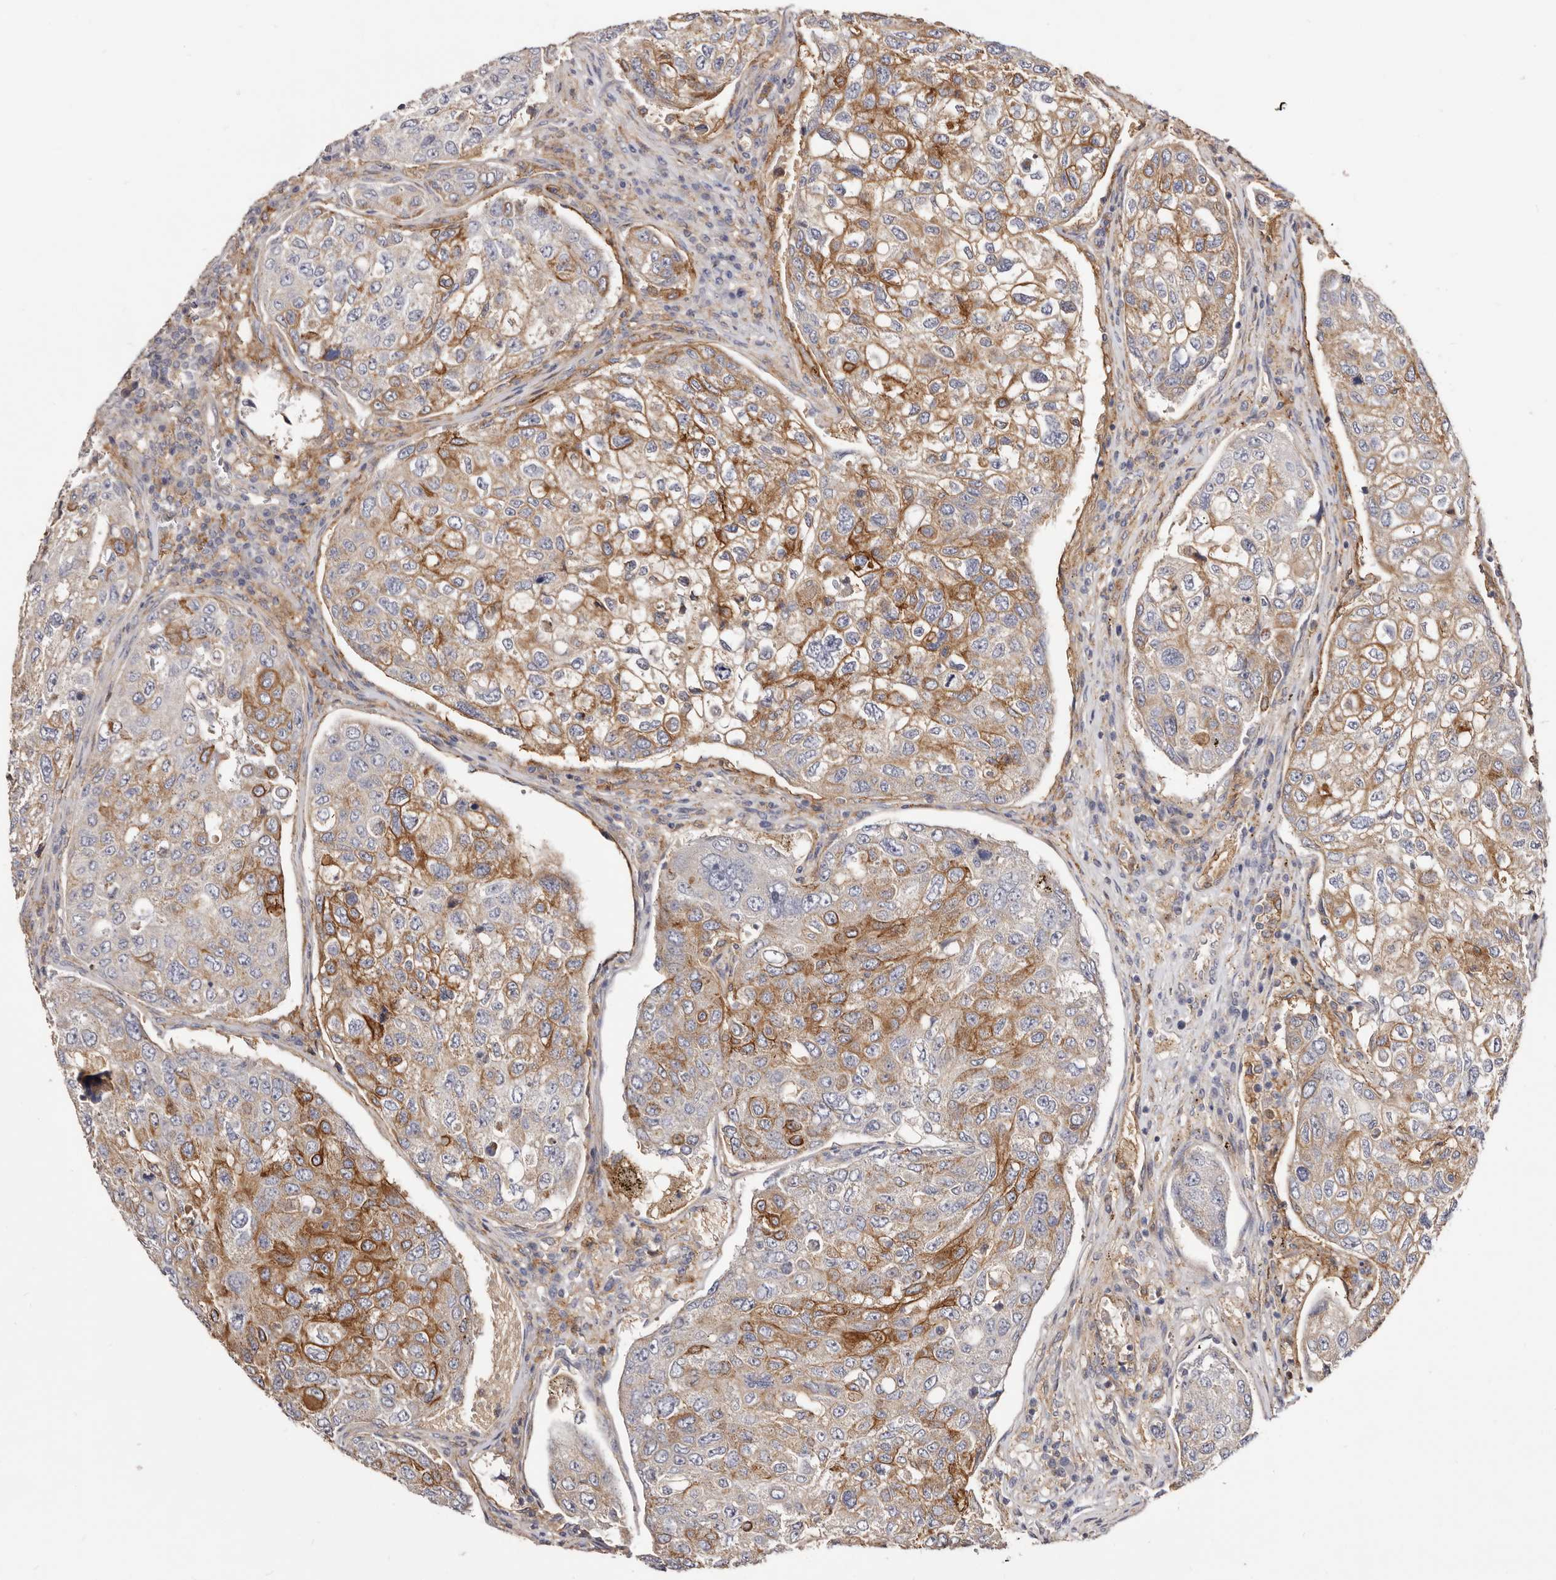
{"staining": {"intensity": "moderate", "quantity": ">75%", "location": "cytoplasmic/membranous"}, "tissue": "urothelial cancer", "cell_type": "Tumor cells", "image_type": "cancer", "snomed": [{"axis": "morphology", "description": "Urothelial carcinoma, High grade"}, {"axis": "topography", "description": "Lymph node"}, {"axis": "topography", "description": "Urinary bladder"}], "caption": "A brown stain shows moderate cytoplasmic/membranous staining of a protein in human urothelial carcinoma (high-grade) tumor cells.", "gene": "LRRC25", "patient": {"sex": "male", "age": 51}}